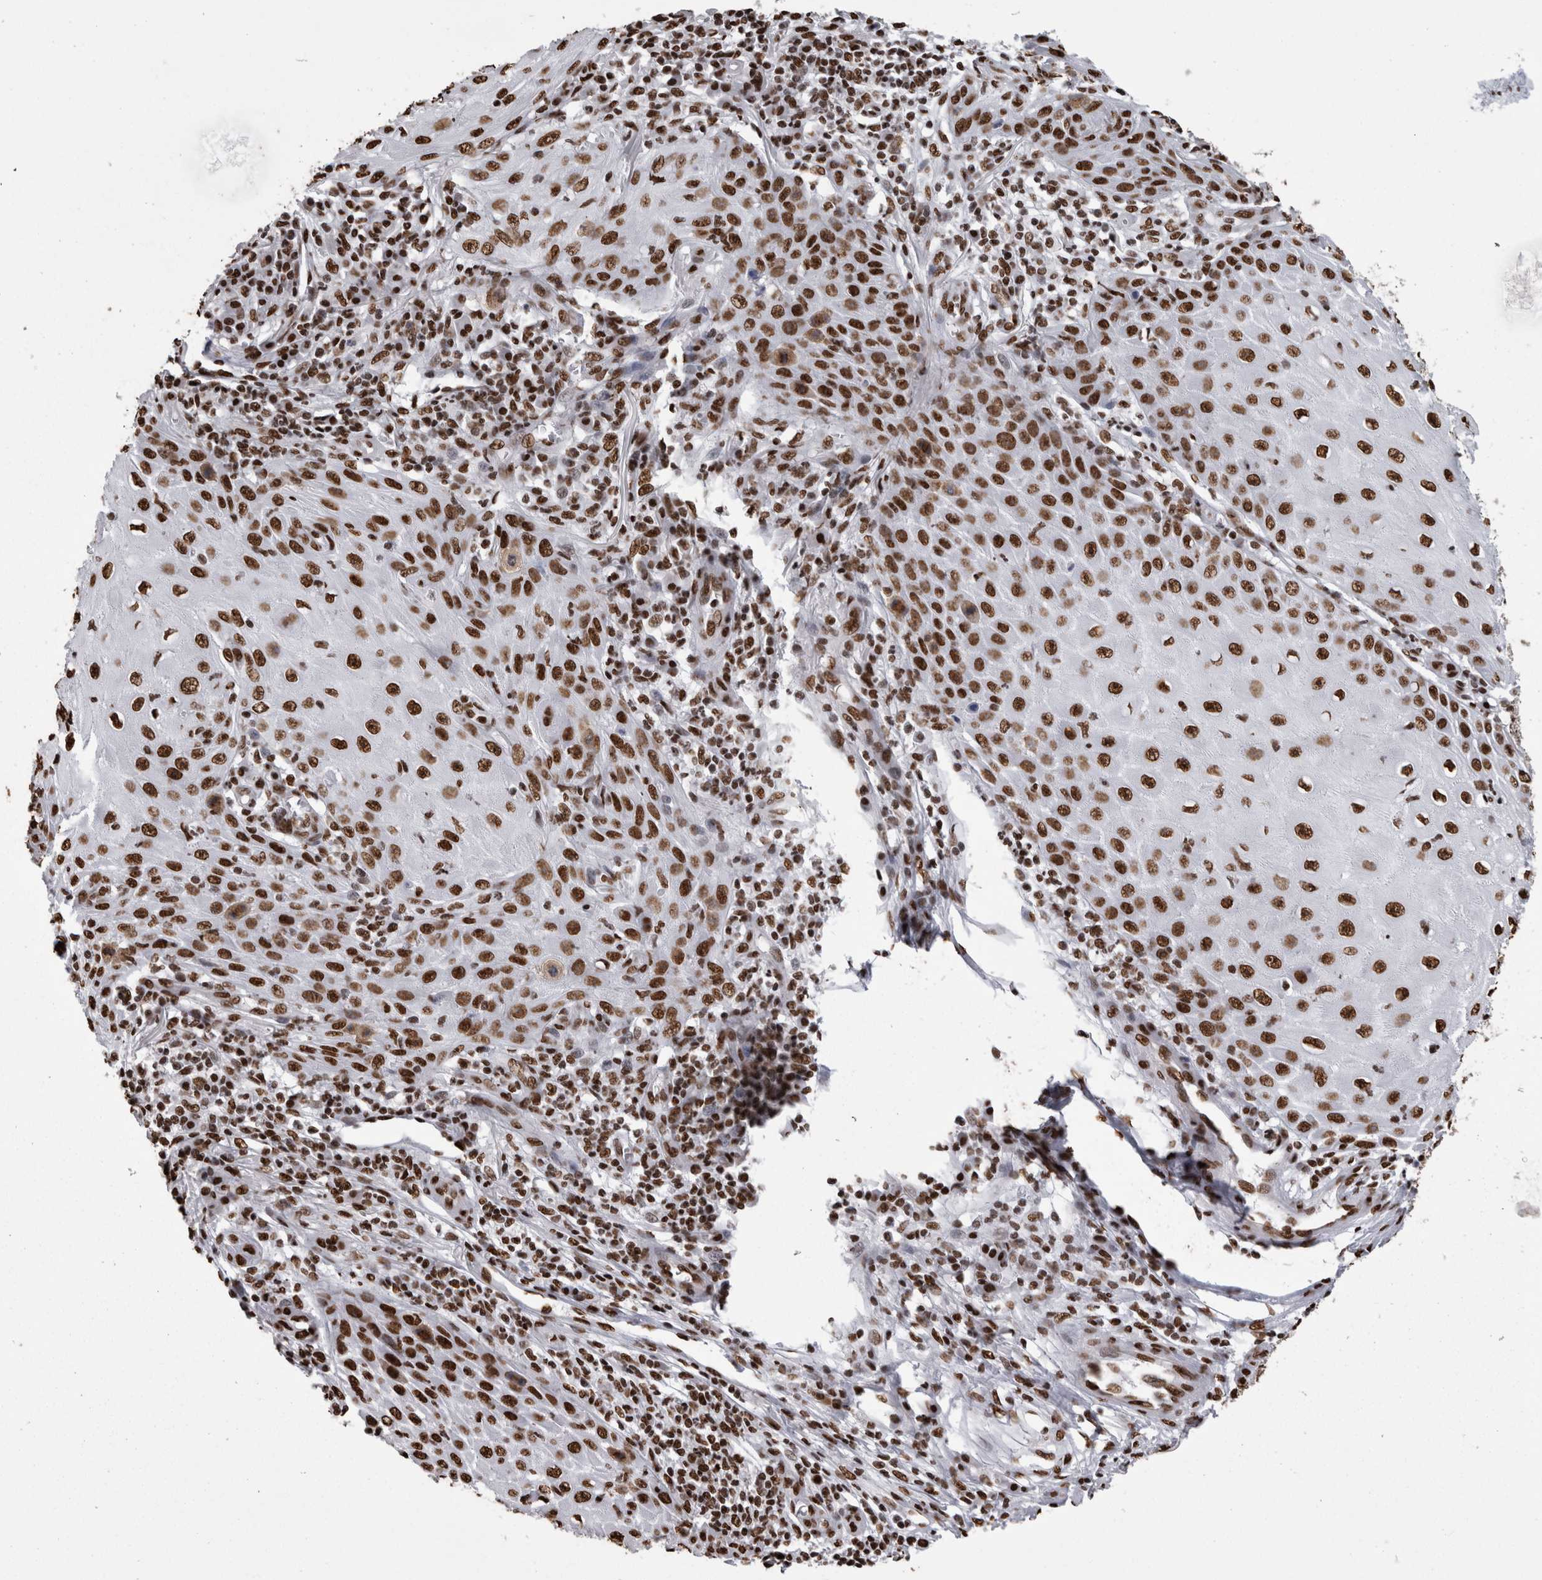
{"staining": {"intensity": "strong", "quantity": ">75%", "location": "nuclear"}, "tissue": "skin cancer", "cell_type": "Tumor cells", "image_type": "cancer", "snomed": [{"axis": "morphology", "description": "Squamous cell carcinoma, NOS"}, {"axis": "topography", "description": "Skin"}], "caption": "Immunohistochemistry (DAB) staining of human skin cancer displays strong nuclear protein positivity in approximately >75% of tumor cells.", "gene": "HNRNPM", "patient": {"sex": "female", "age": 73}}